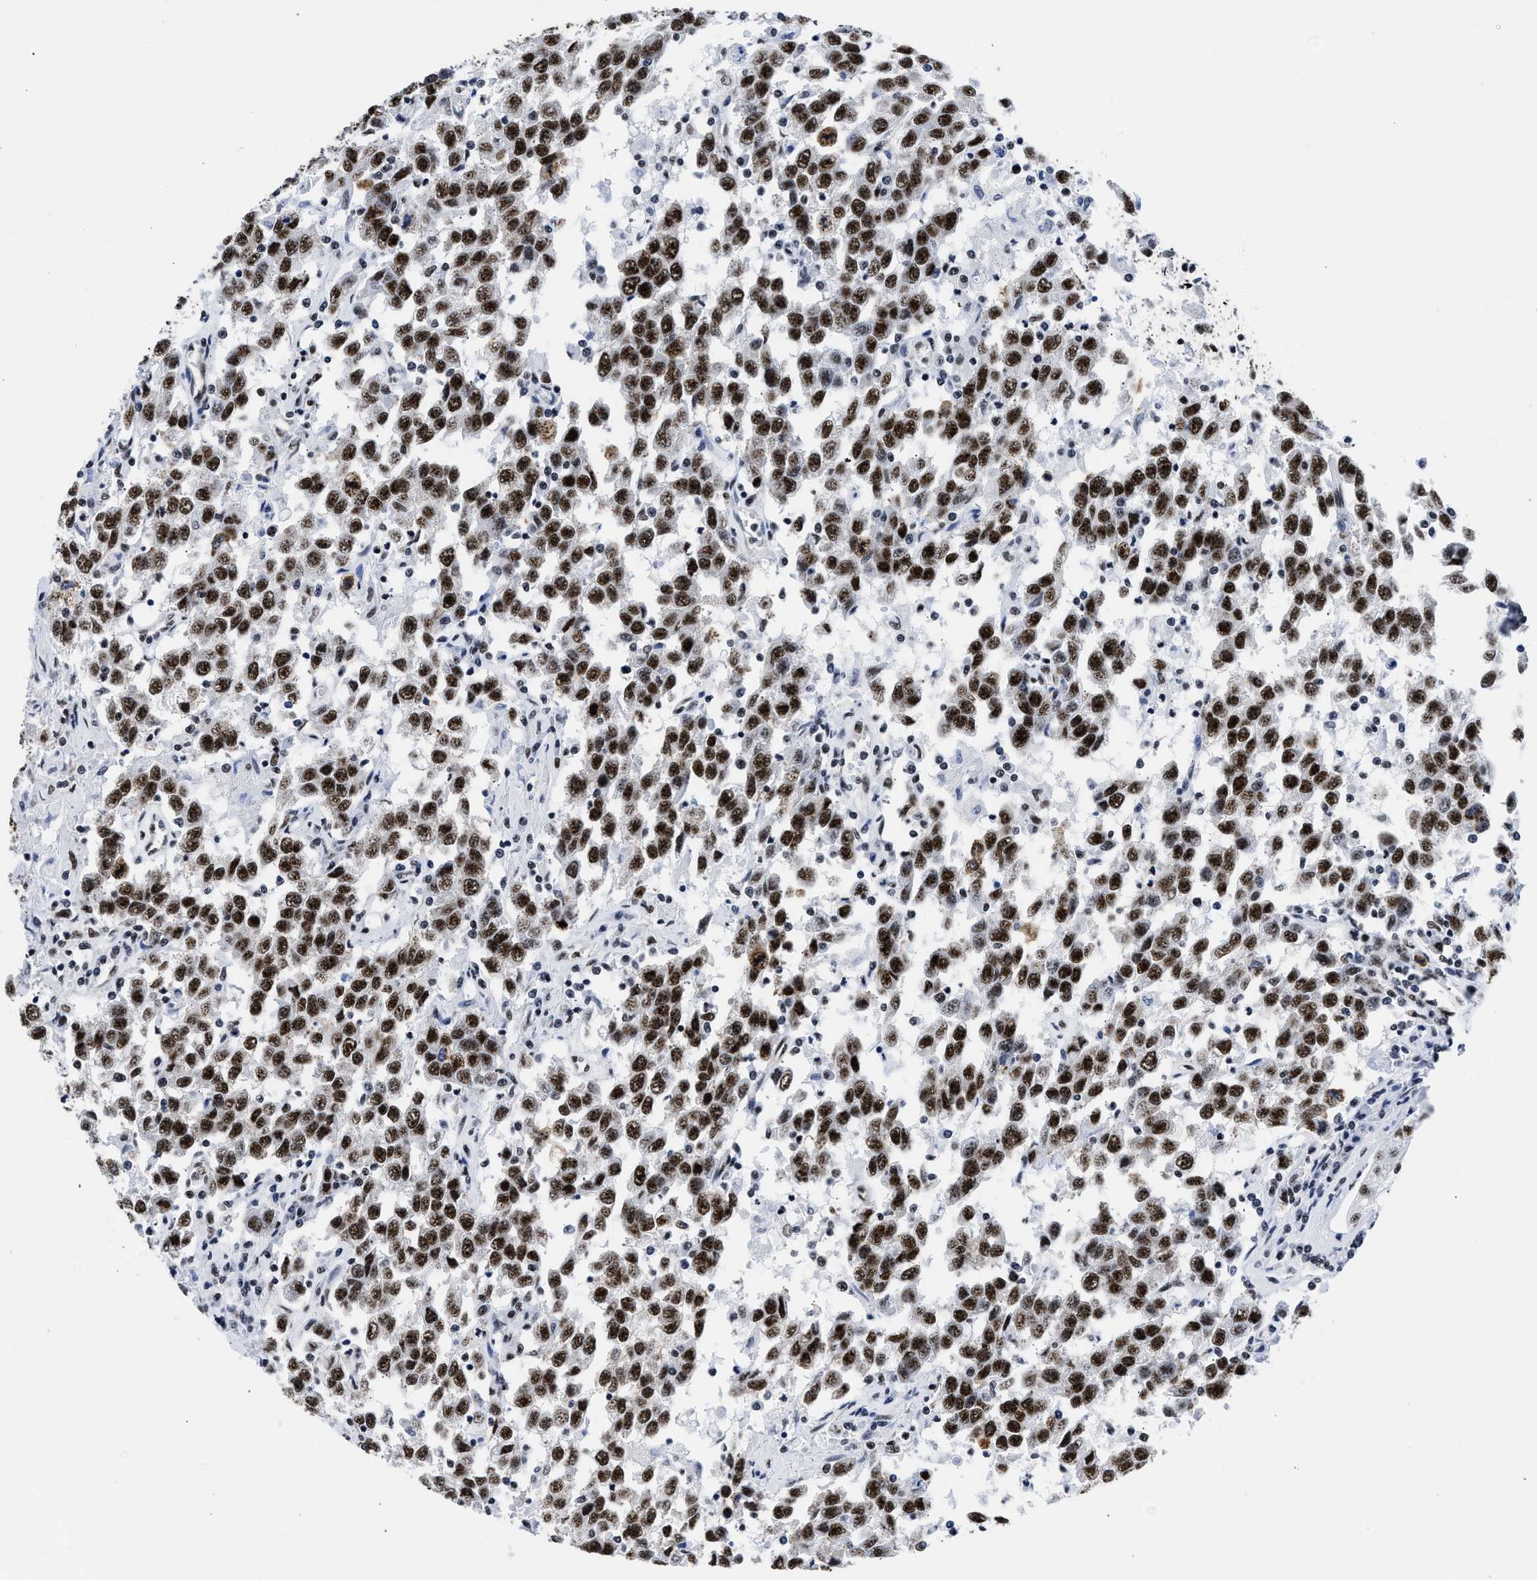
{"staining": {"intensity": "strong", "quantity": ">75%", "location": "nuclear"}, "tissue": "testis cancer", "cell_type": "Tumor cells", "image_type": "cancer", "snomed": [{"axis": "morphology", "description": "Seminoma, NOS"}, {"axis": "topography", "description": "Testis"}], "caption": "Tumor cells reveal high levels of strong nuclear expression in about >75% of cells in human testis cancer.", "gene": "RBM8A", "patient": {"sex": "male", "age": 41}}